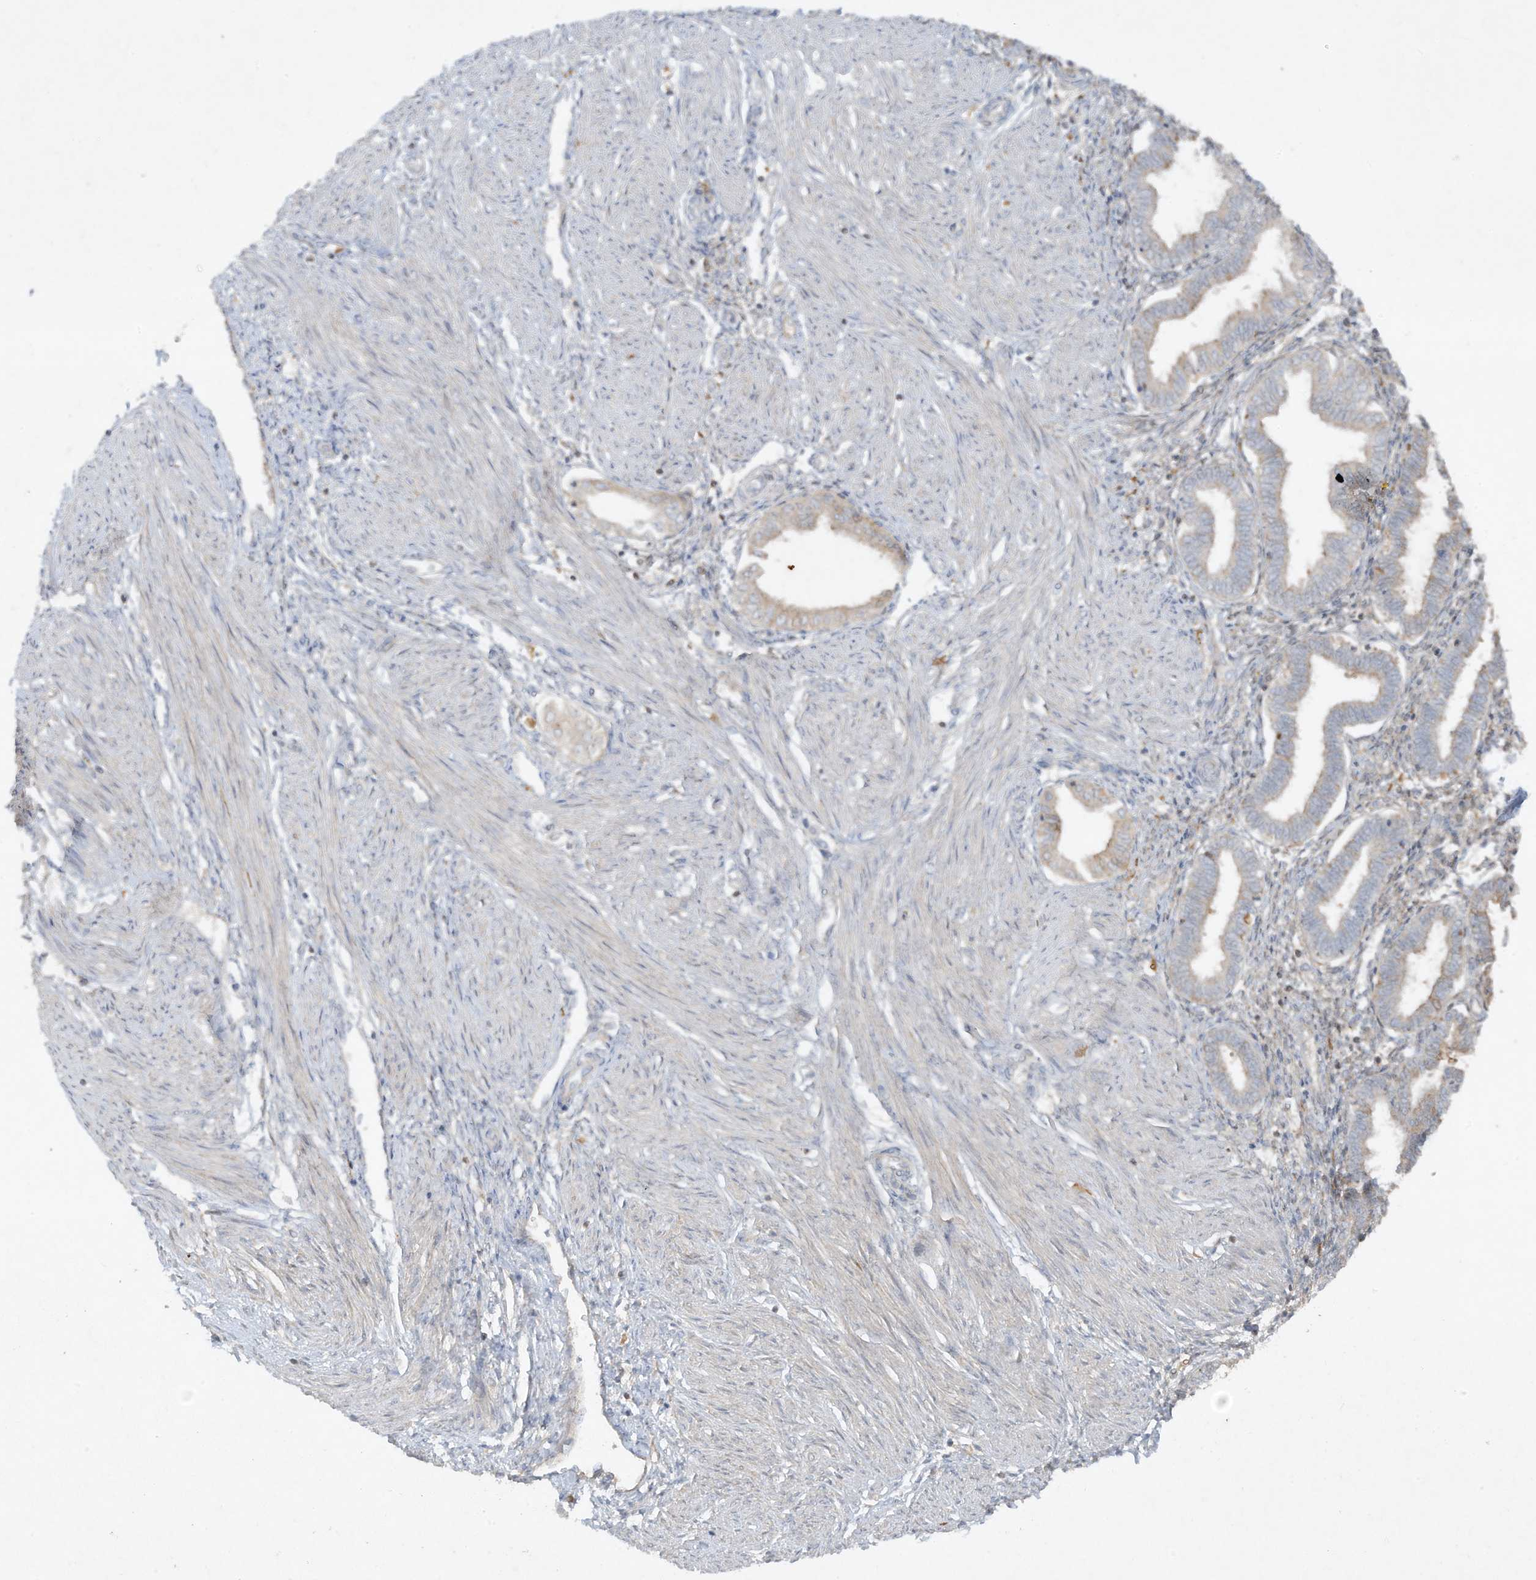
{"staining": {"intensity": "negative", "quantity": "none", "location": "none"}, "tissue": "endometrium", "cell_type": "Cells in endometrial stroma", "image_type": "normal", "snomed": [{"axis": "morphology", "description": "Normal tissue, NOS"}, {"axis": "topography", "description": "Endometrium"}], "caption": "An image of endometrium stained for a protein reveals no brown staining in cells in endometrial stroma. (Brightfield microscopy of DAB immunohistochemistry at high magnification).", "gene": "FETUB", "patient": {"sex": "female", "age": 53}}